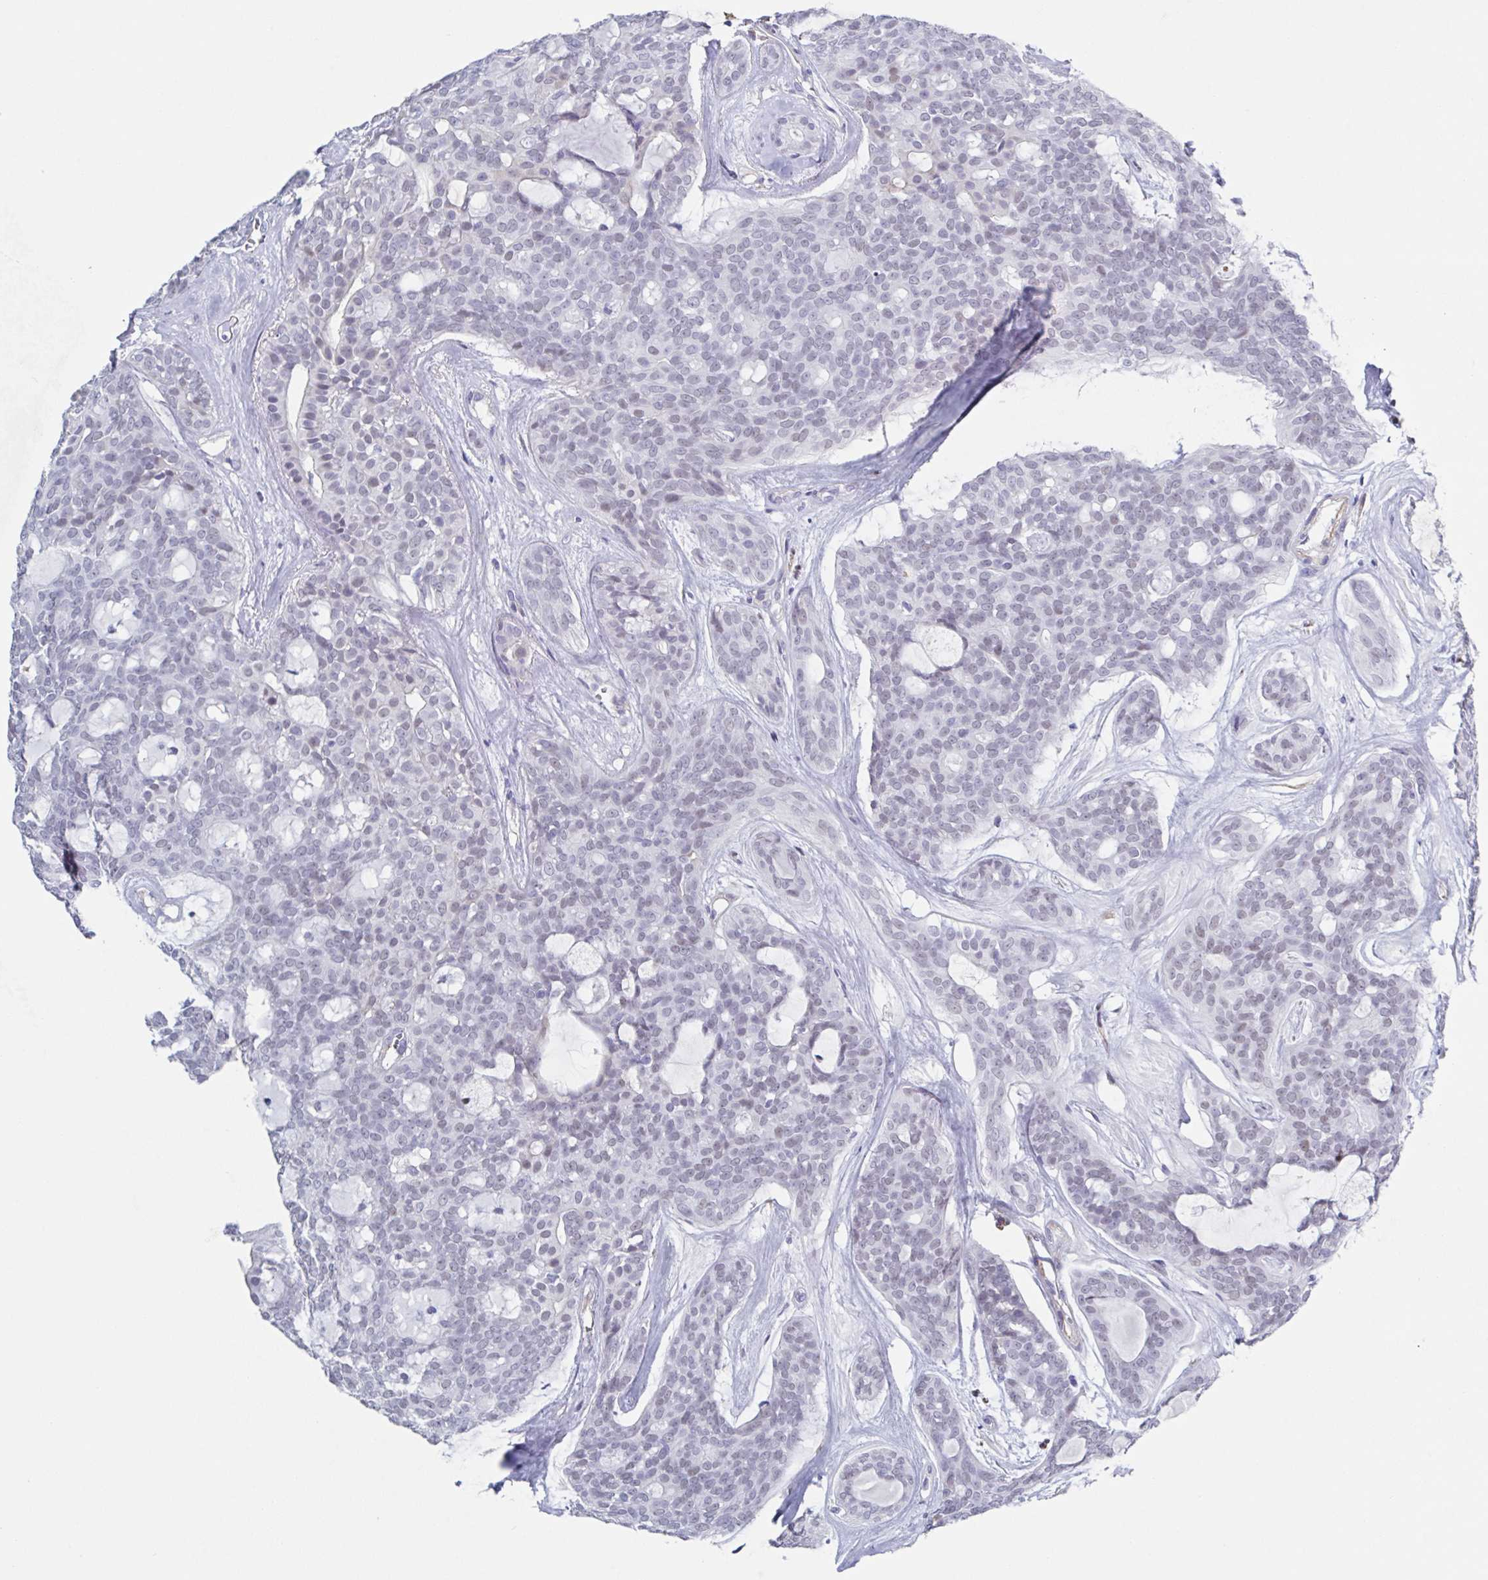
{"staining": {"intensity": "negative", "quantity": "none", "location": "none"}, "tissue": "head and neck cancer", "cell_type": "Tumor cells", "image_type": "cancer", "snomed": [{"axis": "morphology", "description": "Adenocarcinoma, NOS"}, {"axis": "topography", "description": "Head-Neck"}], "caption": "DAB (3,3'-diaminobenzidine) immunohistochemical staining of human head and neck cancer (adenocarcinoma) displays no significant staining in tumor cells.", "gene": "PBOV1", "patient": {"sex": "male", "age": 66}}